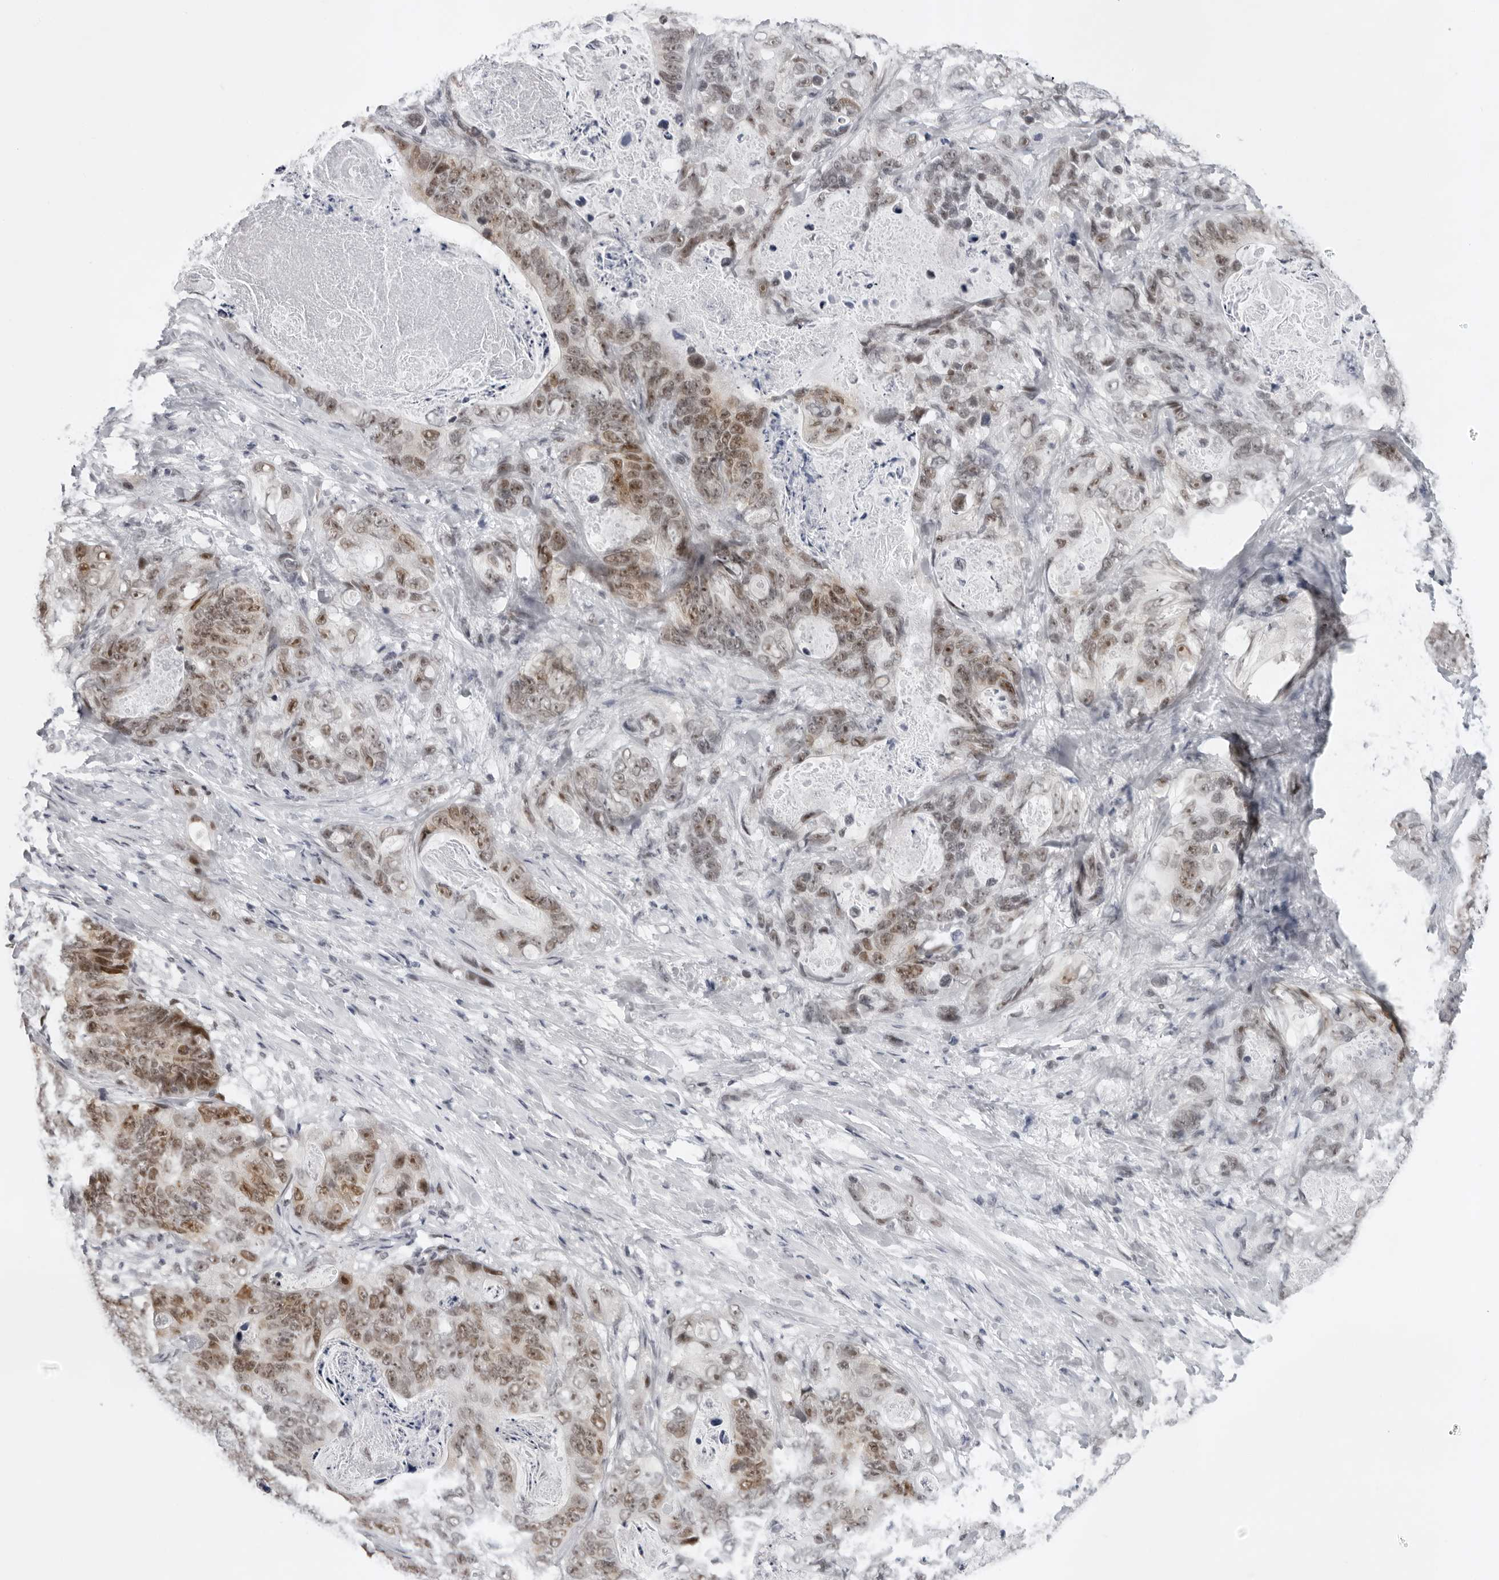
{"staining": {"intensity": "moderate", "quantity": ">75%", "location": "cytoplasmic/membranous,nuclear"}, "tissue": "stomach cancer", "cell_type": "Tumor cells", "image_type": "cancer", "snomed": [{"axis": "morphology", "description": "Normal tissue, NOS"}, {"axis": "morphology", "description": "Adenocarcinoma, NOS"}, {"axis": "topography", "description": "Stomach"}], "caption": "About >75% of tumor cells in stomach adenocarcinoma demonstrate moderate cytoplasmic/membranous and nuclear protein staining as visualized by brown immunohistochemical staining.", "gene": "USP1", "patient": {"sex": "female", "age": 89}}